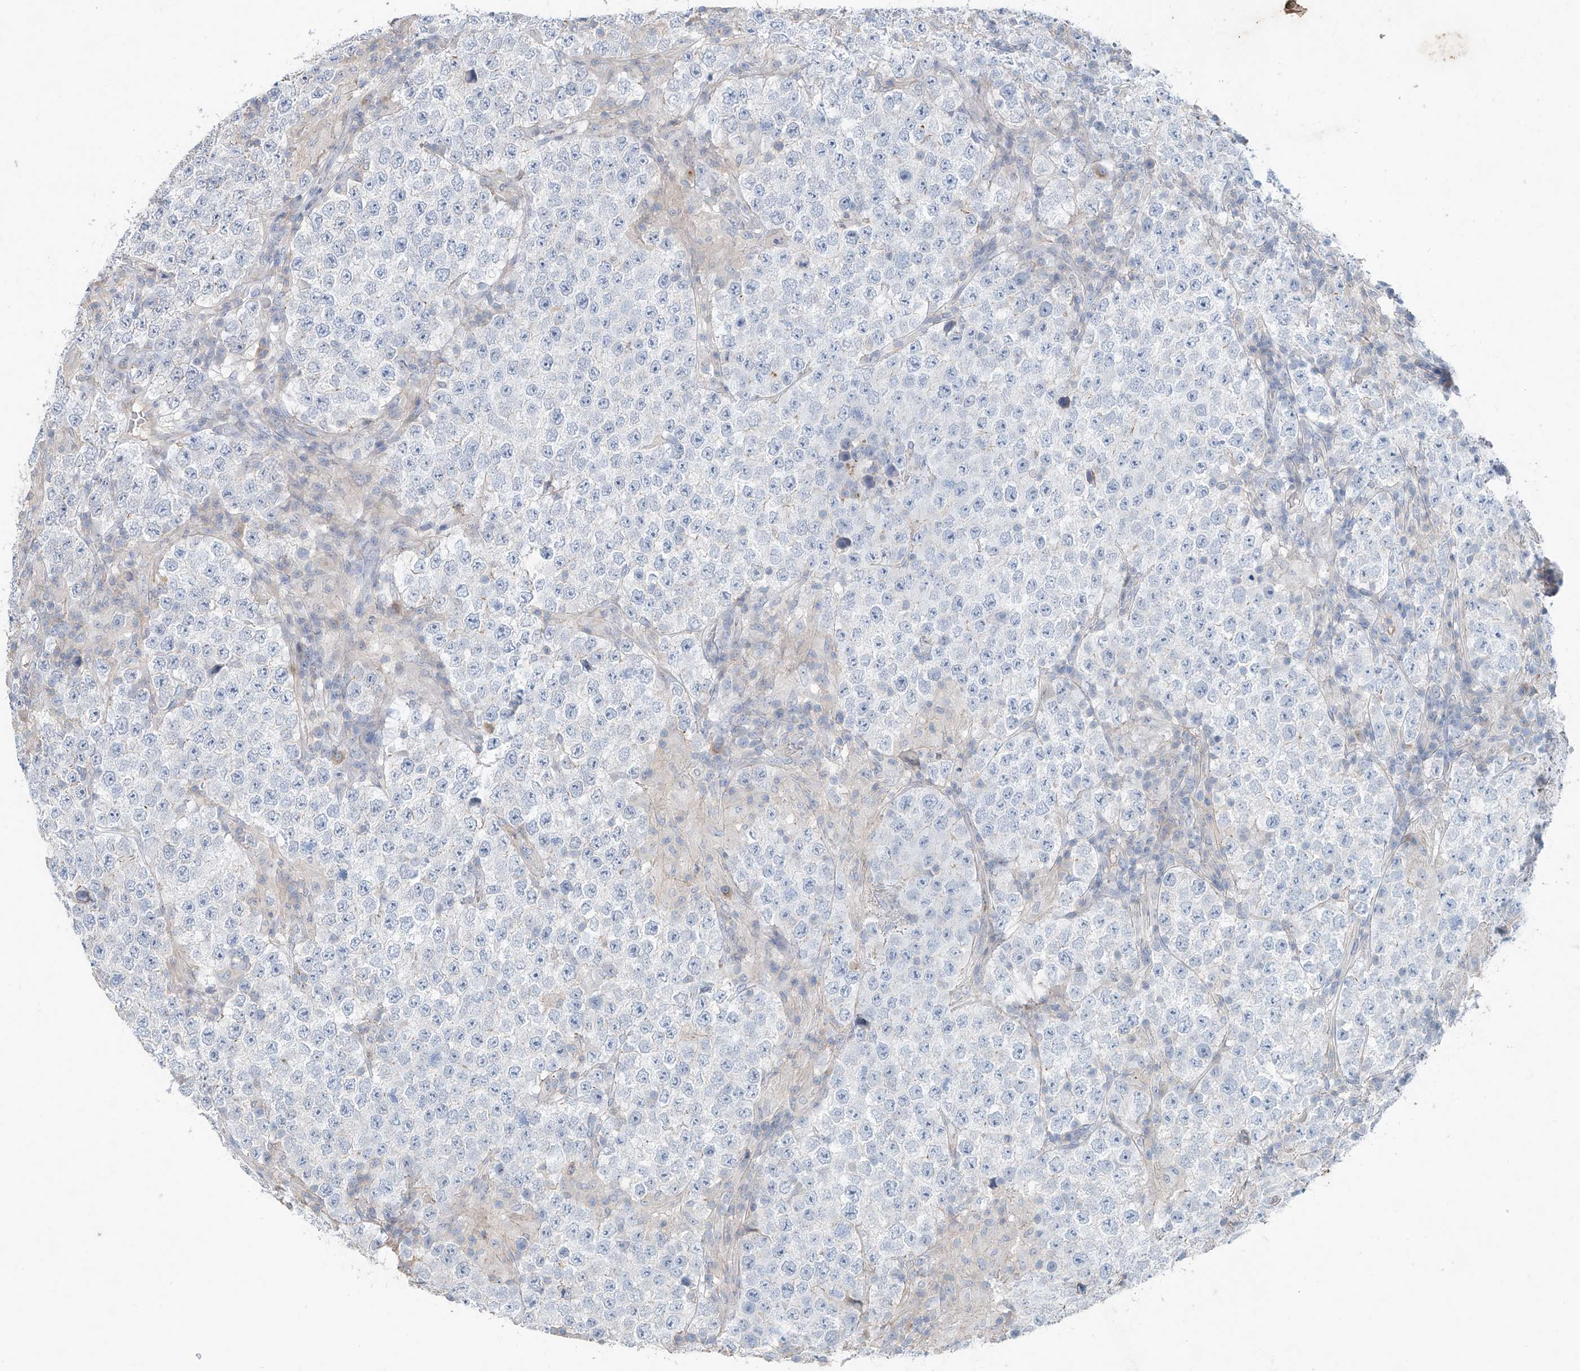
{"staining": {"intensity": "negative", "quantity": "none", "location": "none"}, "tissue": "testis cancer", "cell_type": "Tumor cells", "image_type": "cancer", "snomed": [{"axis": "morphology", "description": "Normal tissue, NOS"}, {"axis": "morphology", "description": "Urothelial carcinoma, High grade"}, {"axis": "morphology", "description": "Seminoma, NOS"}, {"axis": "morphology", "description": "Carcinoma, Embryonal, NOS"}, {"axis": "topography", "description": "Urinary bladder"}, {"axis": "topography", "description": "Testis"}], "caption": "Immunohistochemical staining of human high-grade urothelial carcinoma (testis) displays no significant staining in tumor cells.", "gene": "ANKRD34A", "patient": {"sex": "male", "age": 41}}